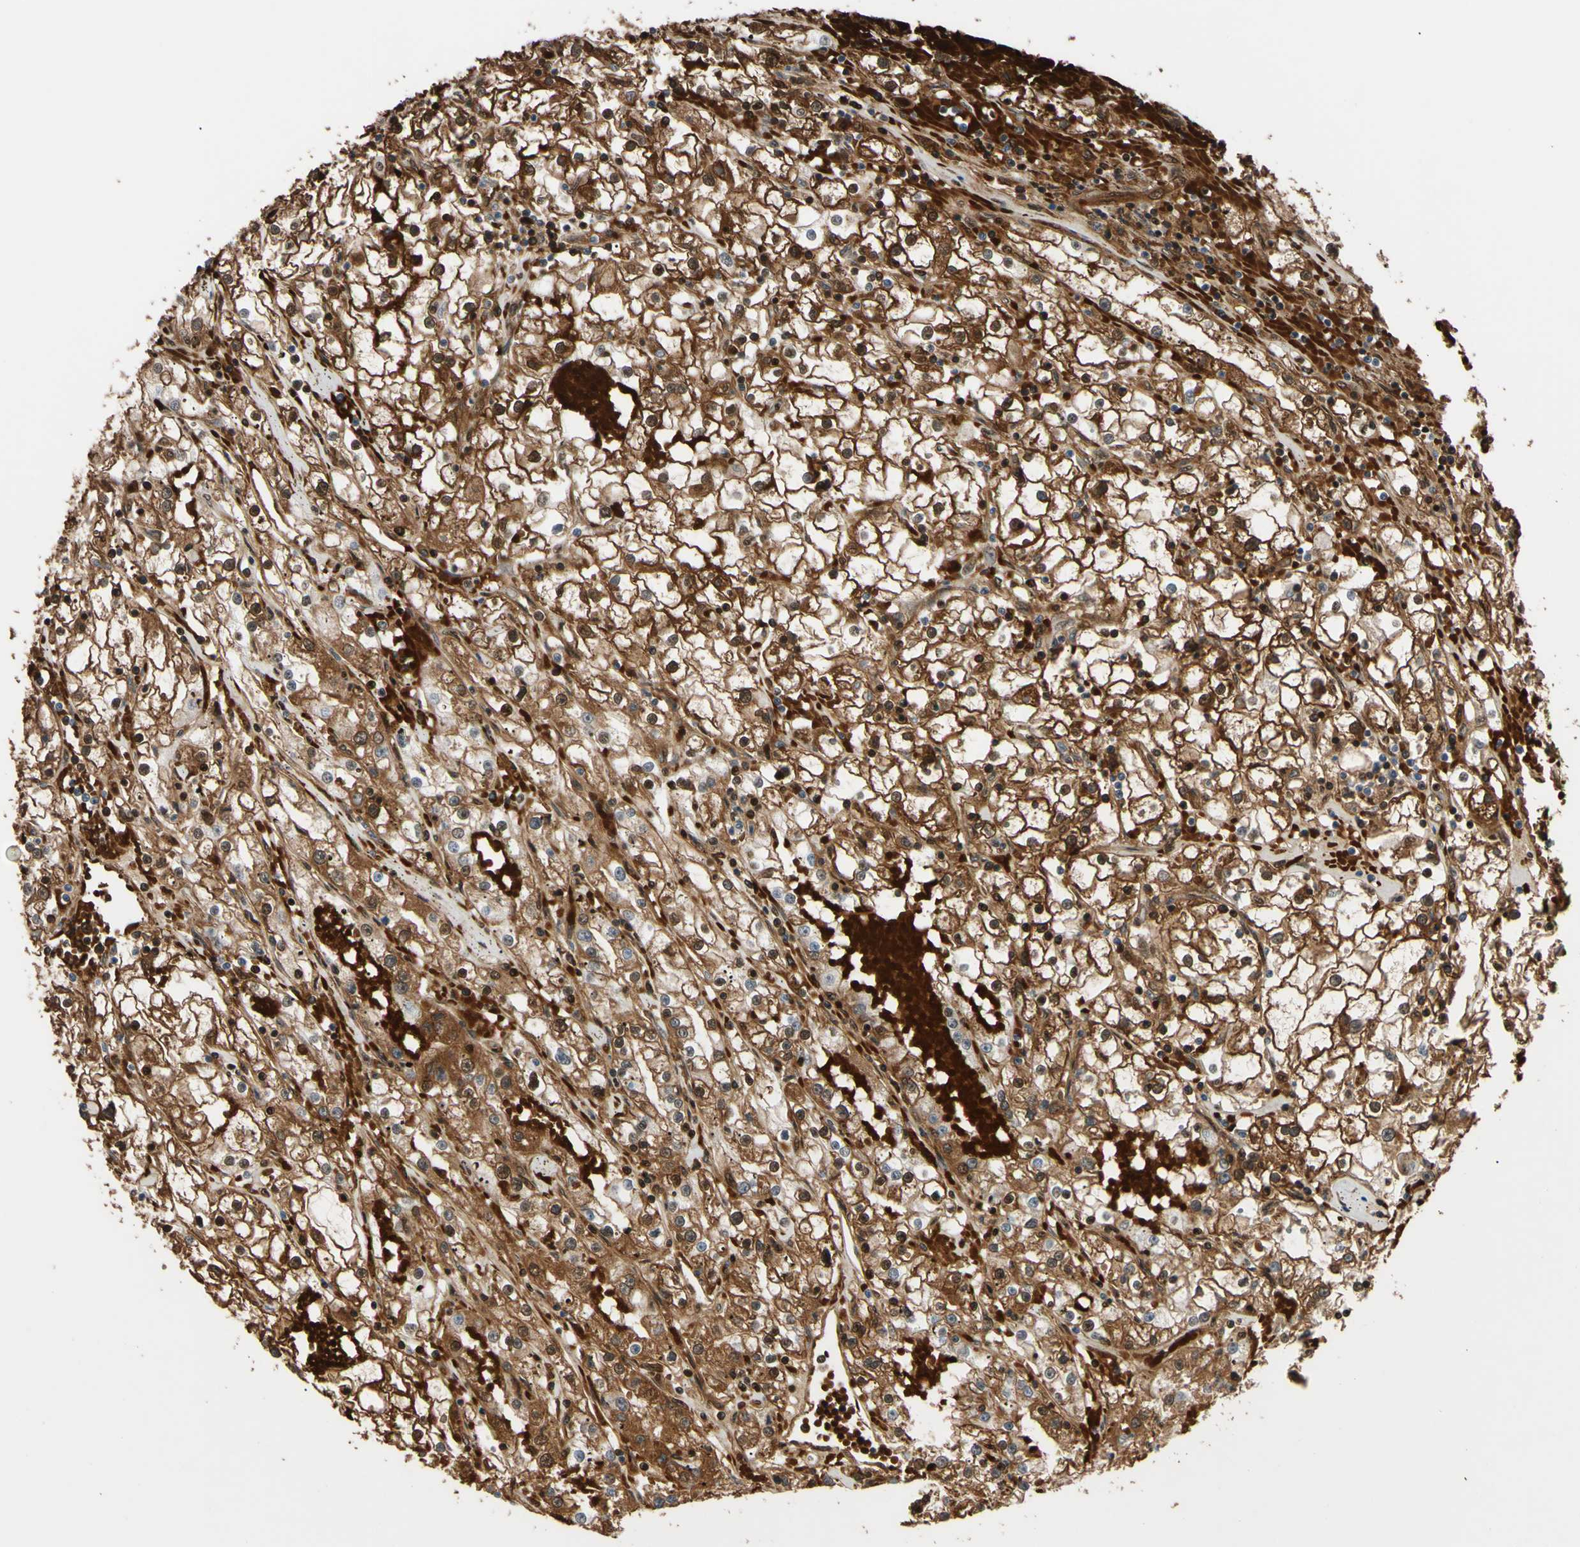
{"staining": {"intensity": "strong", "quantity": ">75%", "location": "cytoplasmic/membranous,nuclear"}, "tissue": "renal cancer", "cell_type": "Tumor cells", "image_type": "cancer", "snomed": [{"axis": "morphology", "description": "Adenocarcinoma, NOS"}, {"axis": "topography", "description": "Kidney"}], "caption": "The image shows a brown stain indicating the presence of a protein in the cytoplasmic/membranous and nuclear of tumor cells in renal cancer.", "gene": "THAP12", "patient": {"sex": "male", "age": 56}}